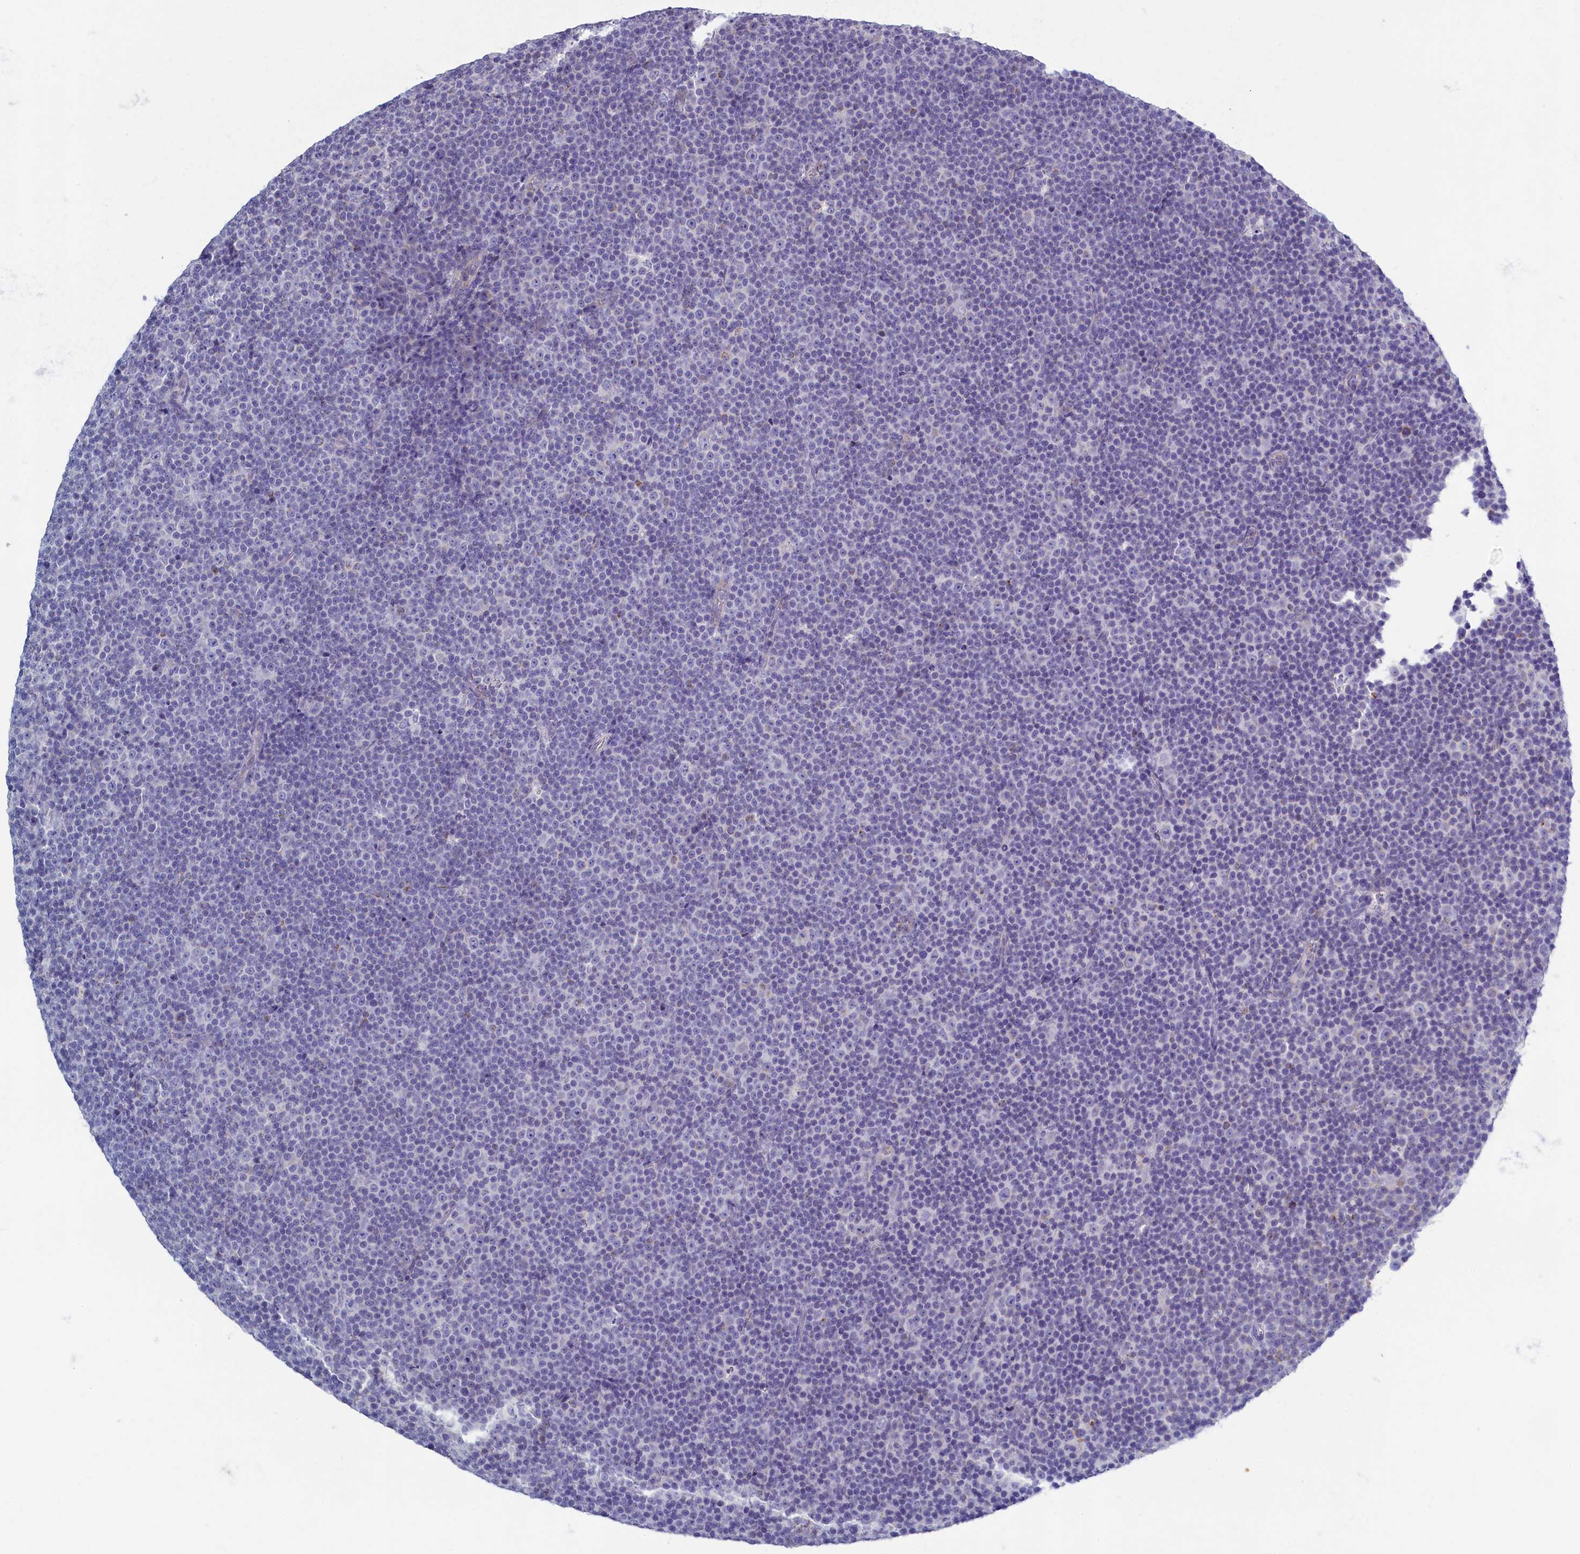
{"staining": {"intensity": "negative", "quantity": "none", "location": "none"}, "tissue": "lymphoma", "cell_type": "Tumor cells", "image_type": "cancer", "snomed": [{"axis": "morphology", "description": "Malignant lymphoma, non-Hodgkin's type, Low grade"}, {"axis": "topography", "description": "Lymph node"}], "caption": "An image of lymphoma stained for a protein shows no brown staining in tumor cells.", "gene": "OCIAD2", "patient": {"sex": "female", "age": 67}}